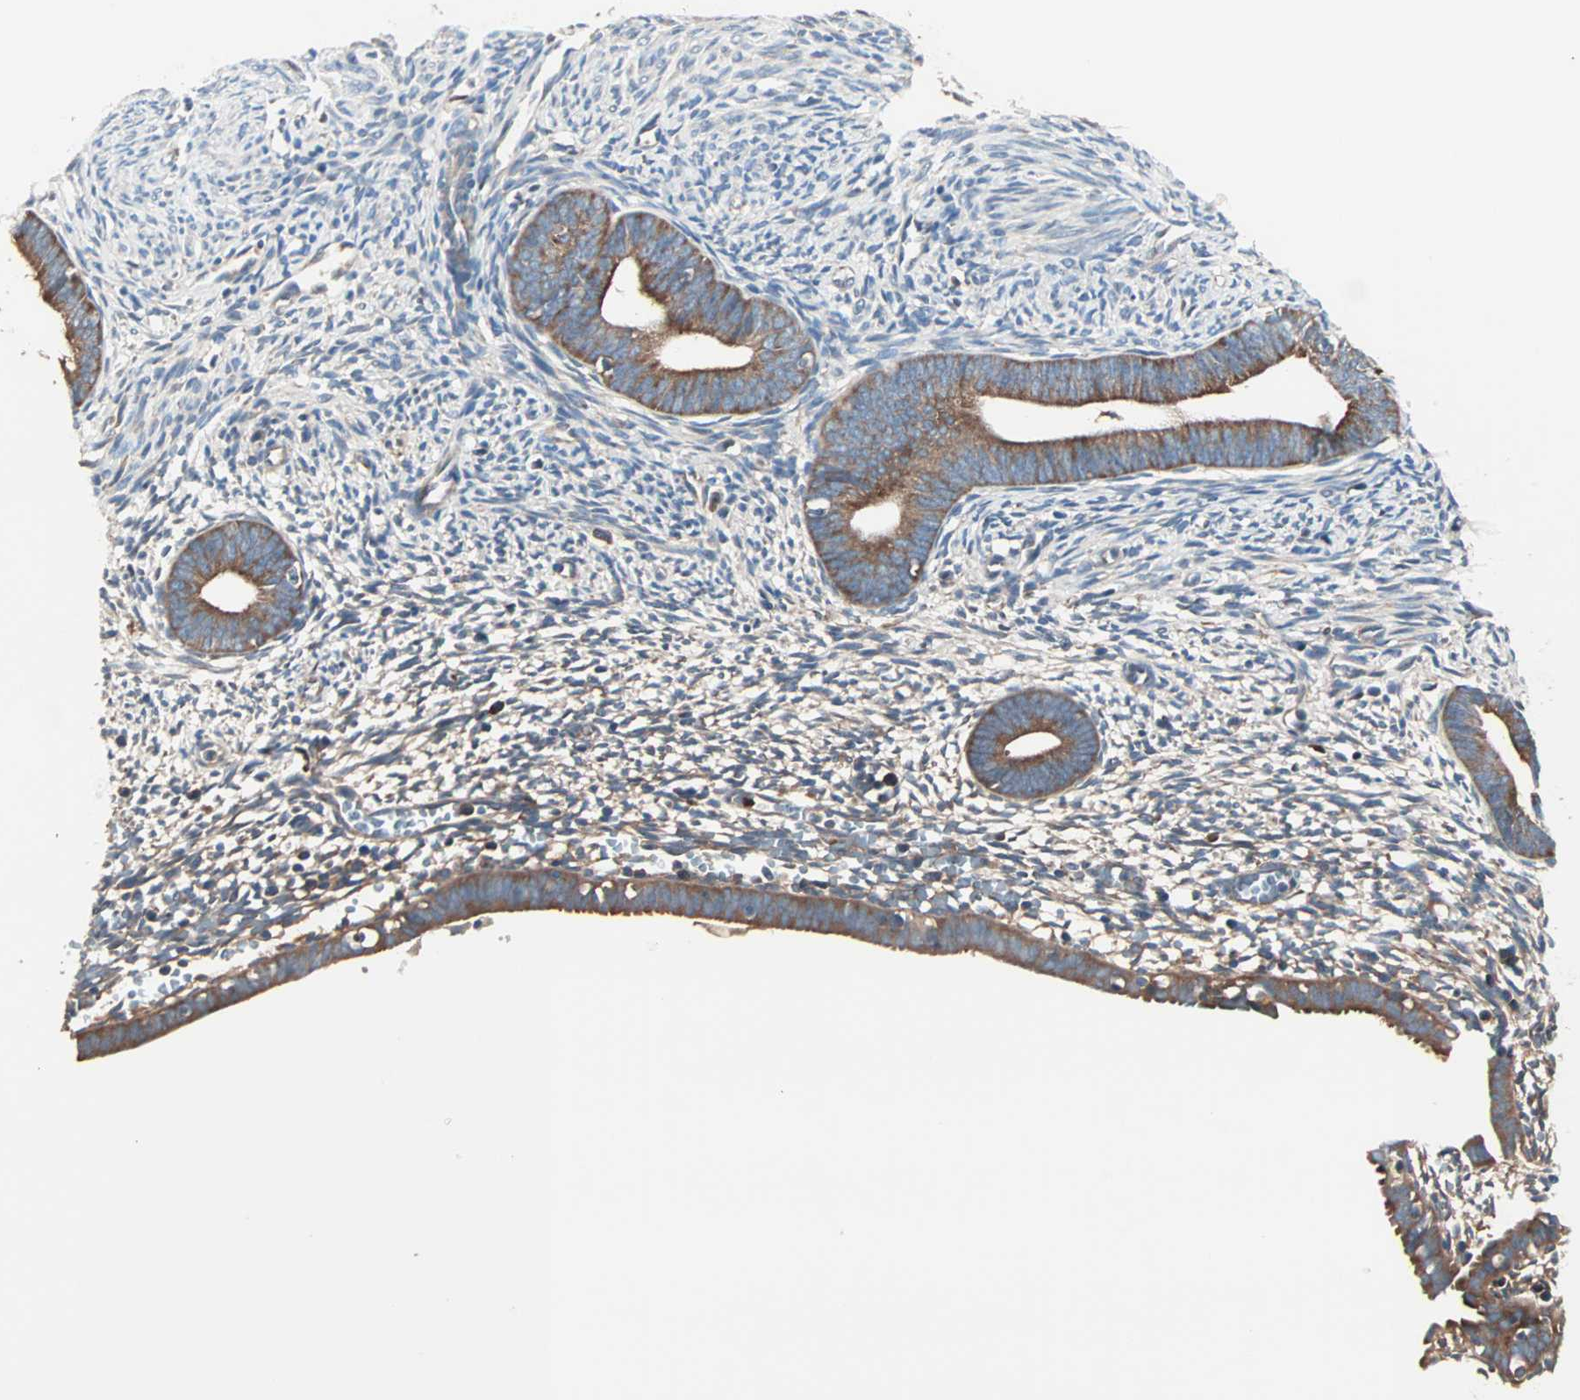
{"staining": {"intensity": "weak", "quantity": "<25%", "location": "cytoplasmic/membranous"}, "tissue": "endometrium", "cell_type": "Cells in endometrial stroma", "image_type": "normal", "snomed": [{"axis": "morphology", "description": "Normal tissue, NOS"}, {"axis": "morphology", "description": "Atrophy, NOS"}, {"axis": "topography", "description": "Uterus"}, {"axis": "topography", "description": "Endometrium"}], "caption": "IHC of normal human endometrium demonstrates no staining in cells in endometrial stroma. (Stains: DAB IHC with hematoxylin counter stain, Microscopy: brightfield microscopy at high magnification).", "gene": "CAD", "patient": {"sex": "female", "age": 68}}